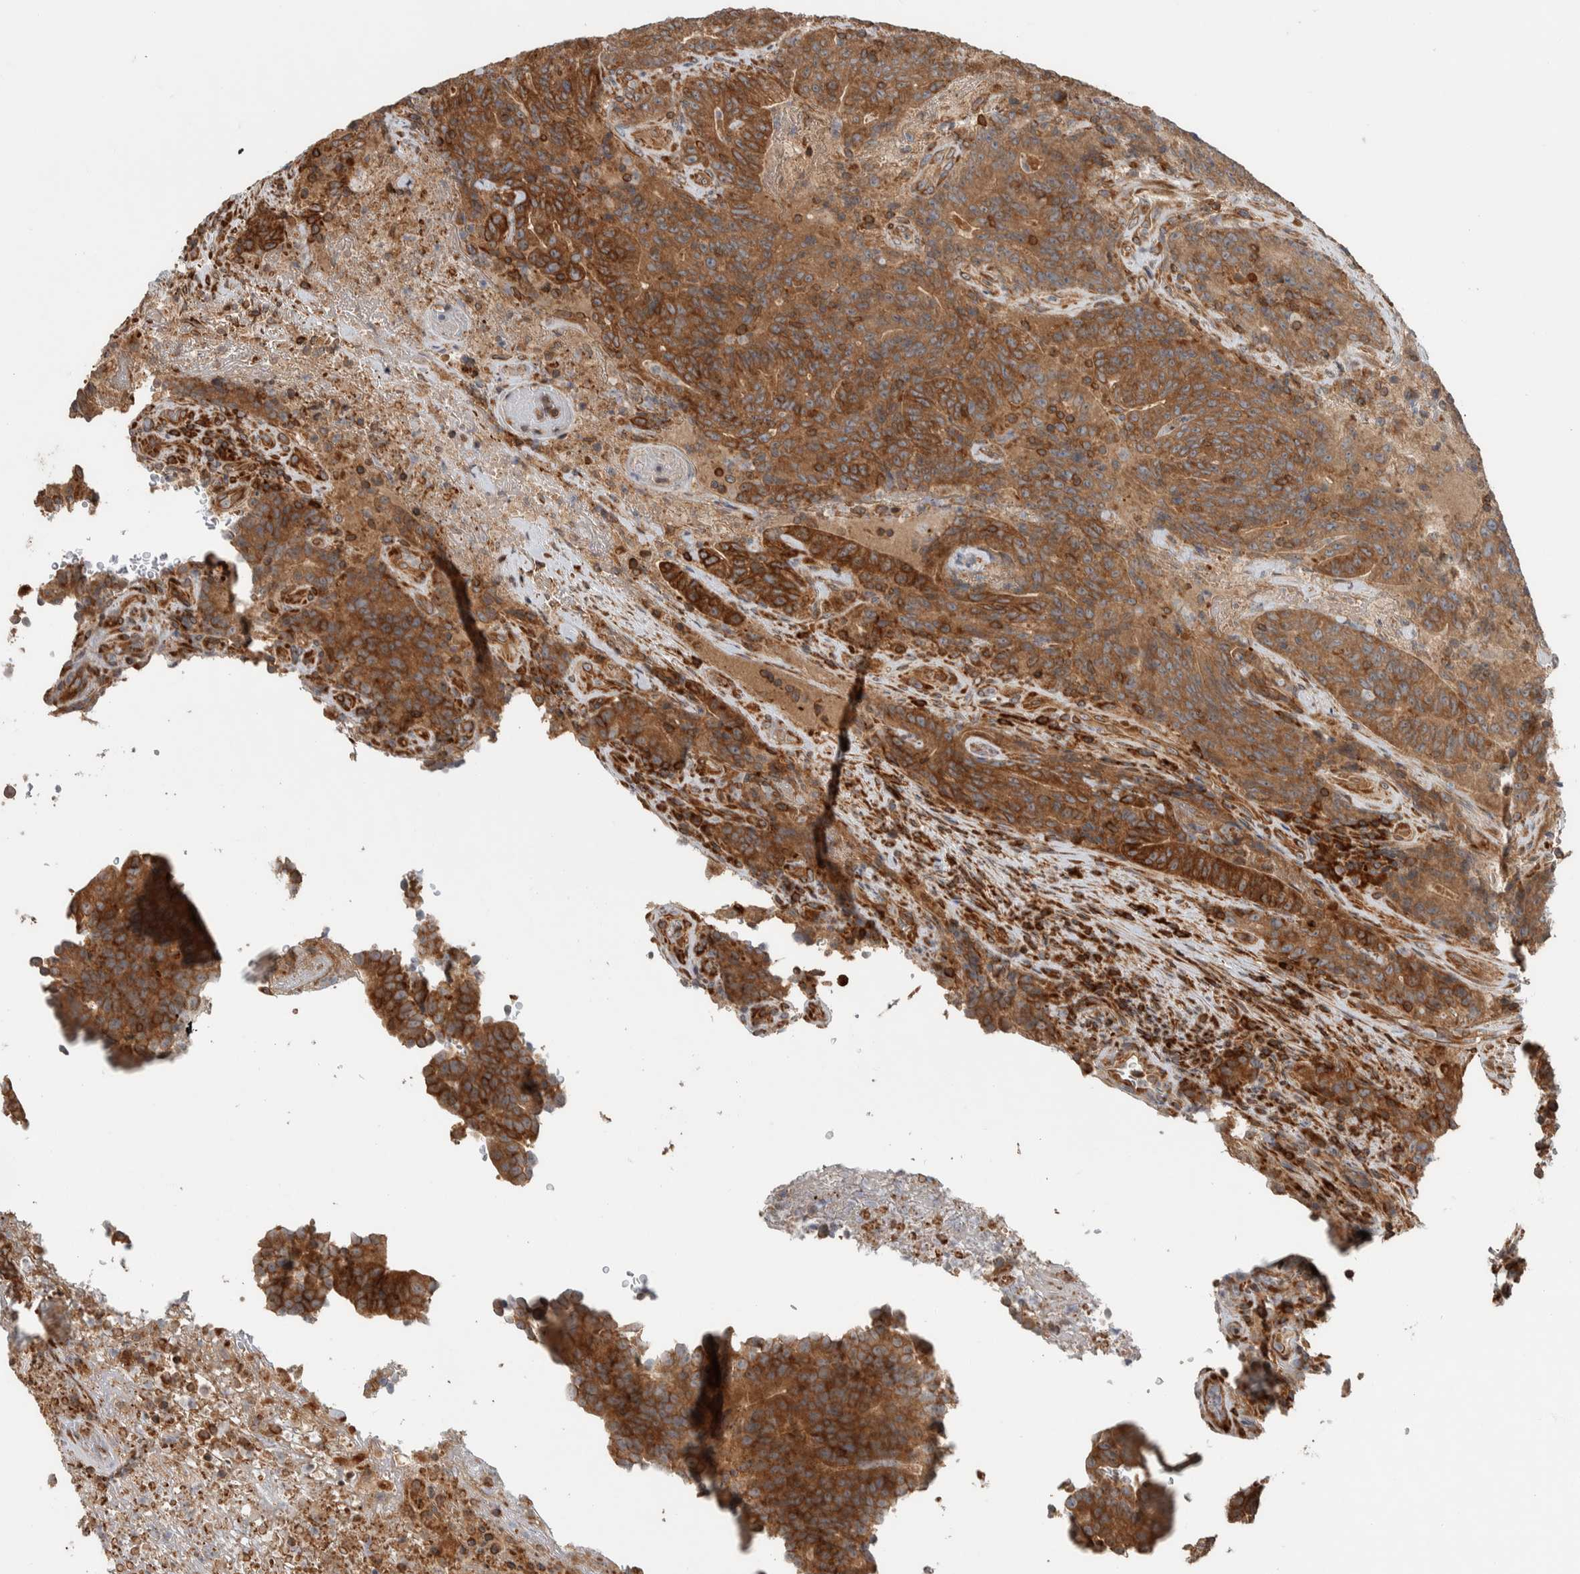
{"staining": {"intensity": "strong", "quantity": ">75%", "location": "cytoplasmic/membranous"}, "tissue": "colorectal cancer", "cell_type": "Tumor cells", "image_type": "cancer", "snomed": [{"axis": "morphology", "description": "Normal tissue, NOS"}, {"axis": "morphology", "description": "Adenocarcinoma, NOS"}, {"axis": "topography", "description": "Colon"}], "caption": "A high-resolution photomicrograph shows immunohistochemistry staining of colorectal adenocarcinoma, which displays strong cytoplasmic/membranous expression in approximately >75% of tumor cells.", "gene": "CNTROB", "patient": {"sex": "female", "age": 75}}